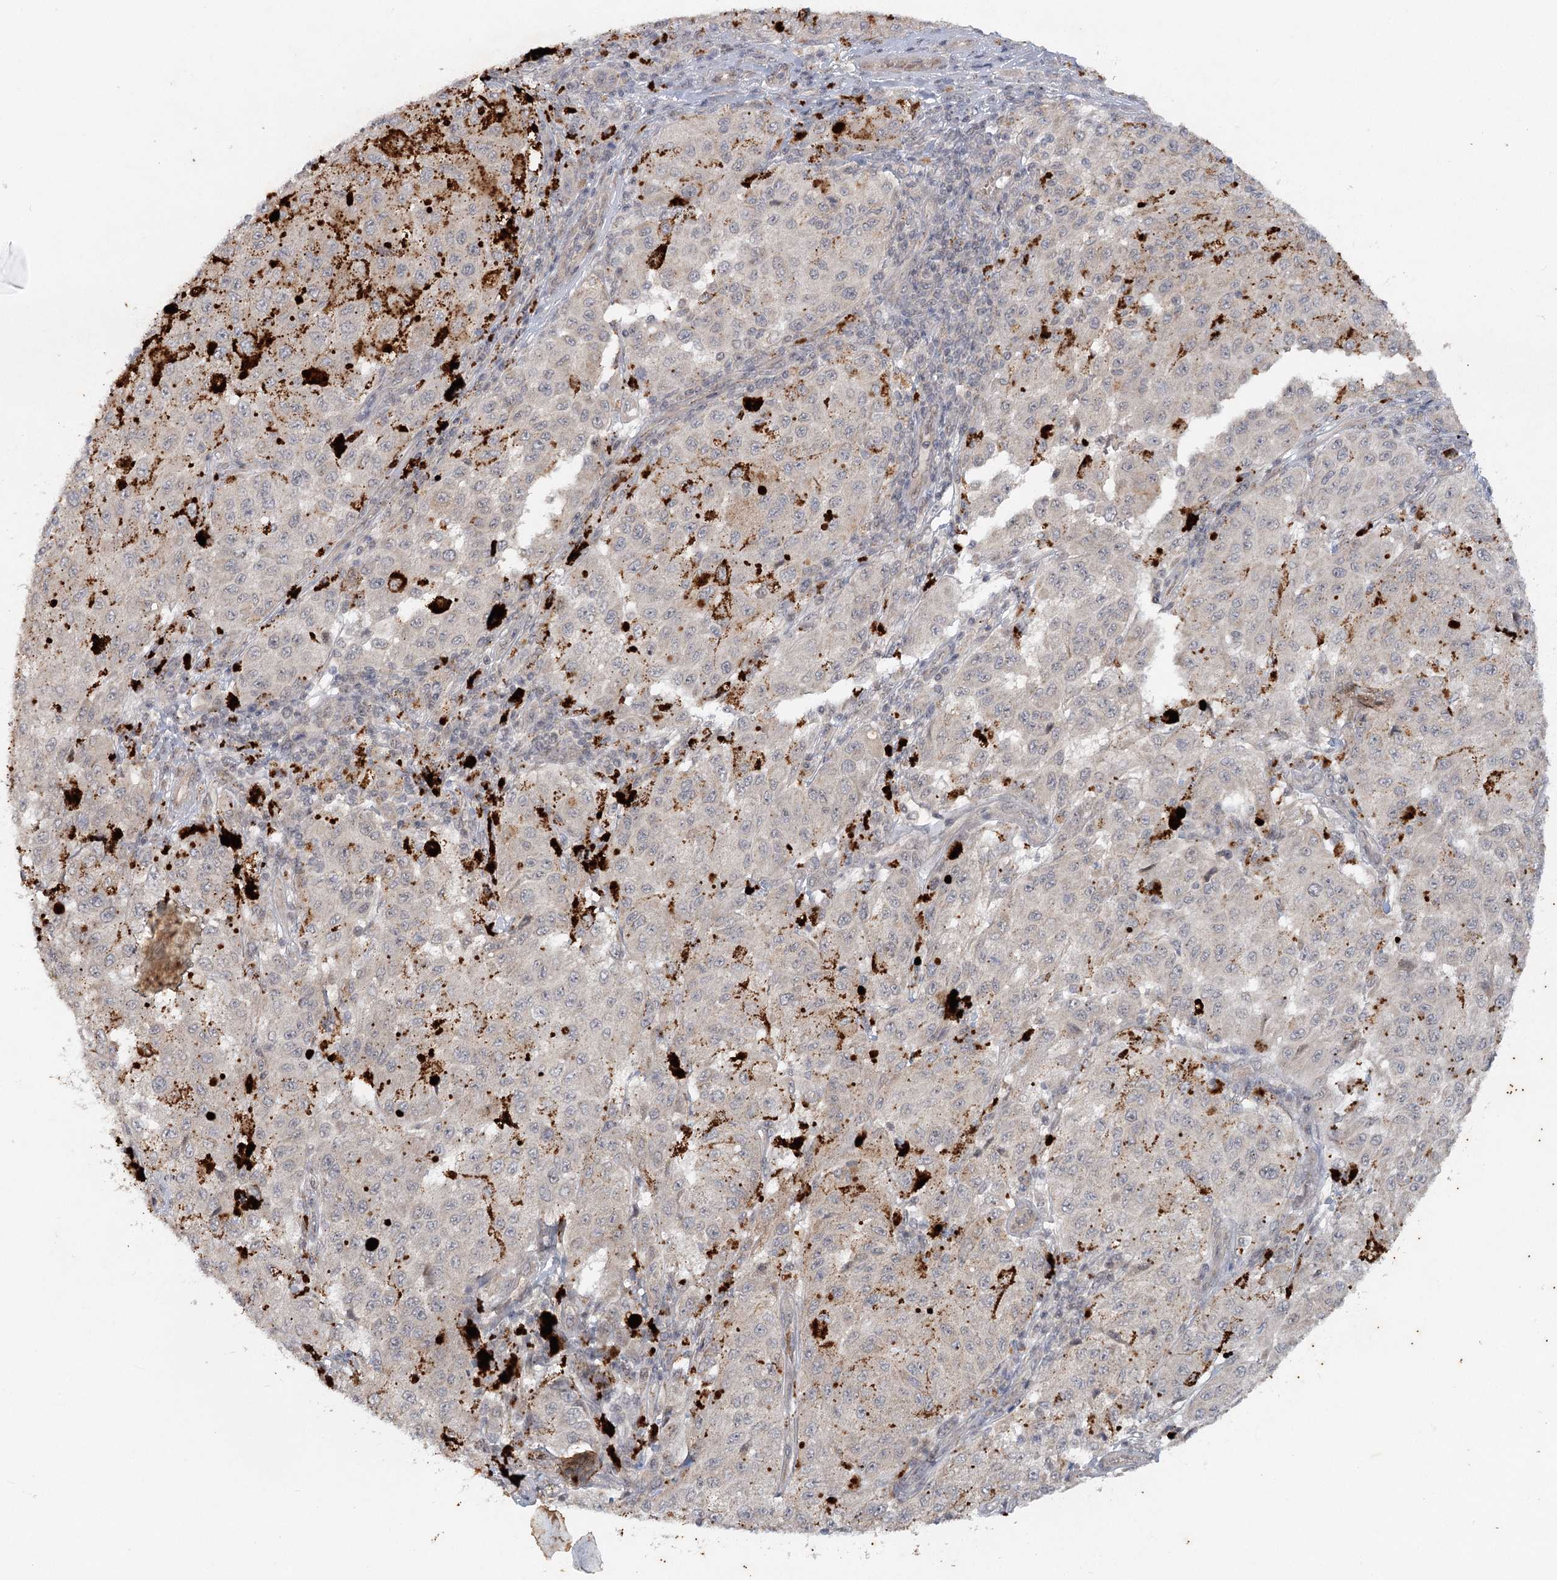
{"staining": {"intensity": "negative", "quantity": "none", "location": "none"}, "tissue": "melanoma", "cell_type": "Tumor cells", "image_type": "cancer", "snomed": [{"axis": "morphology", "description": "Malignant melanoma, NOS"}, {"axis": "topography", "description": "Skin"}], "caption": "Human malignant melanoma stained for a protein using immunohistochemistry displays no expression in tumor cells.", "gene": "SH2D3A", "patient": {"sex": "female", "age": 64}}